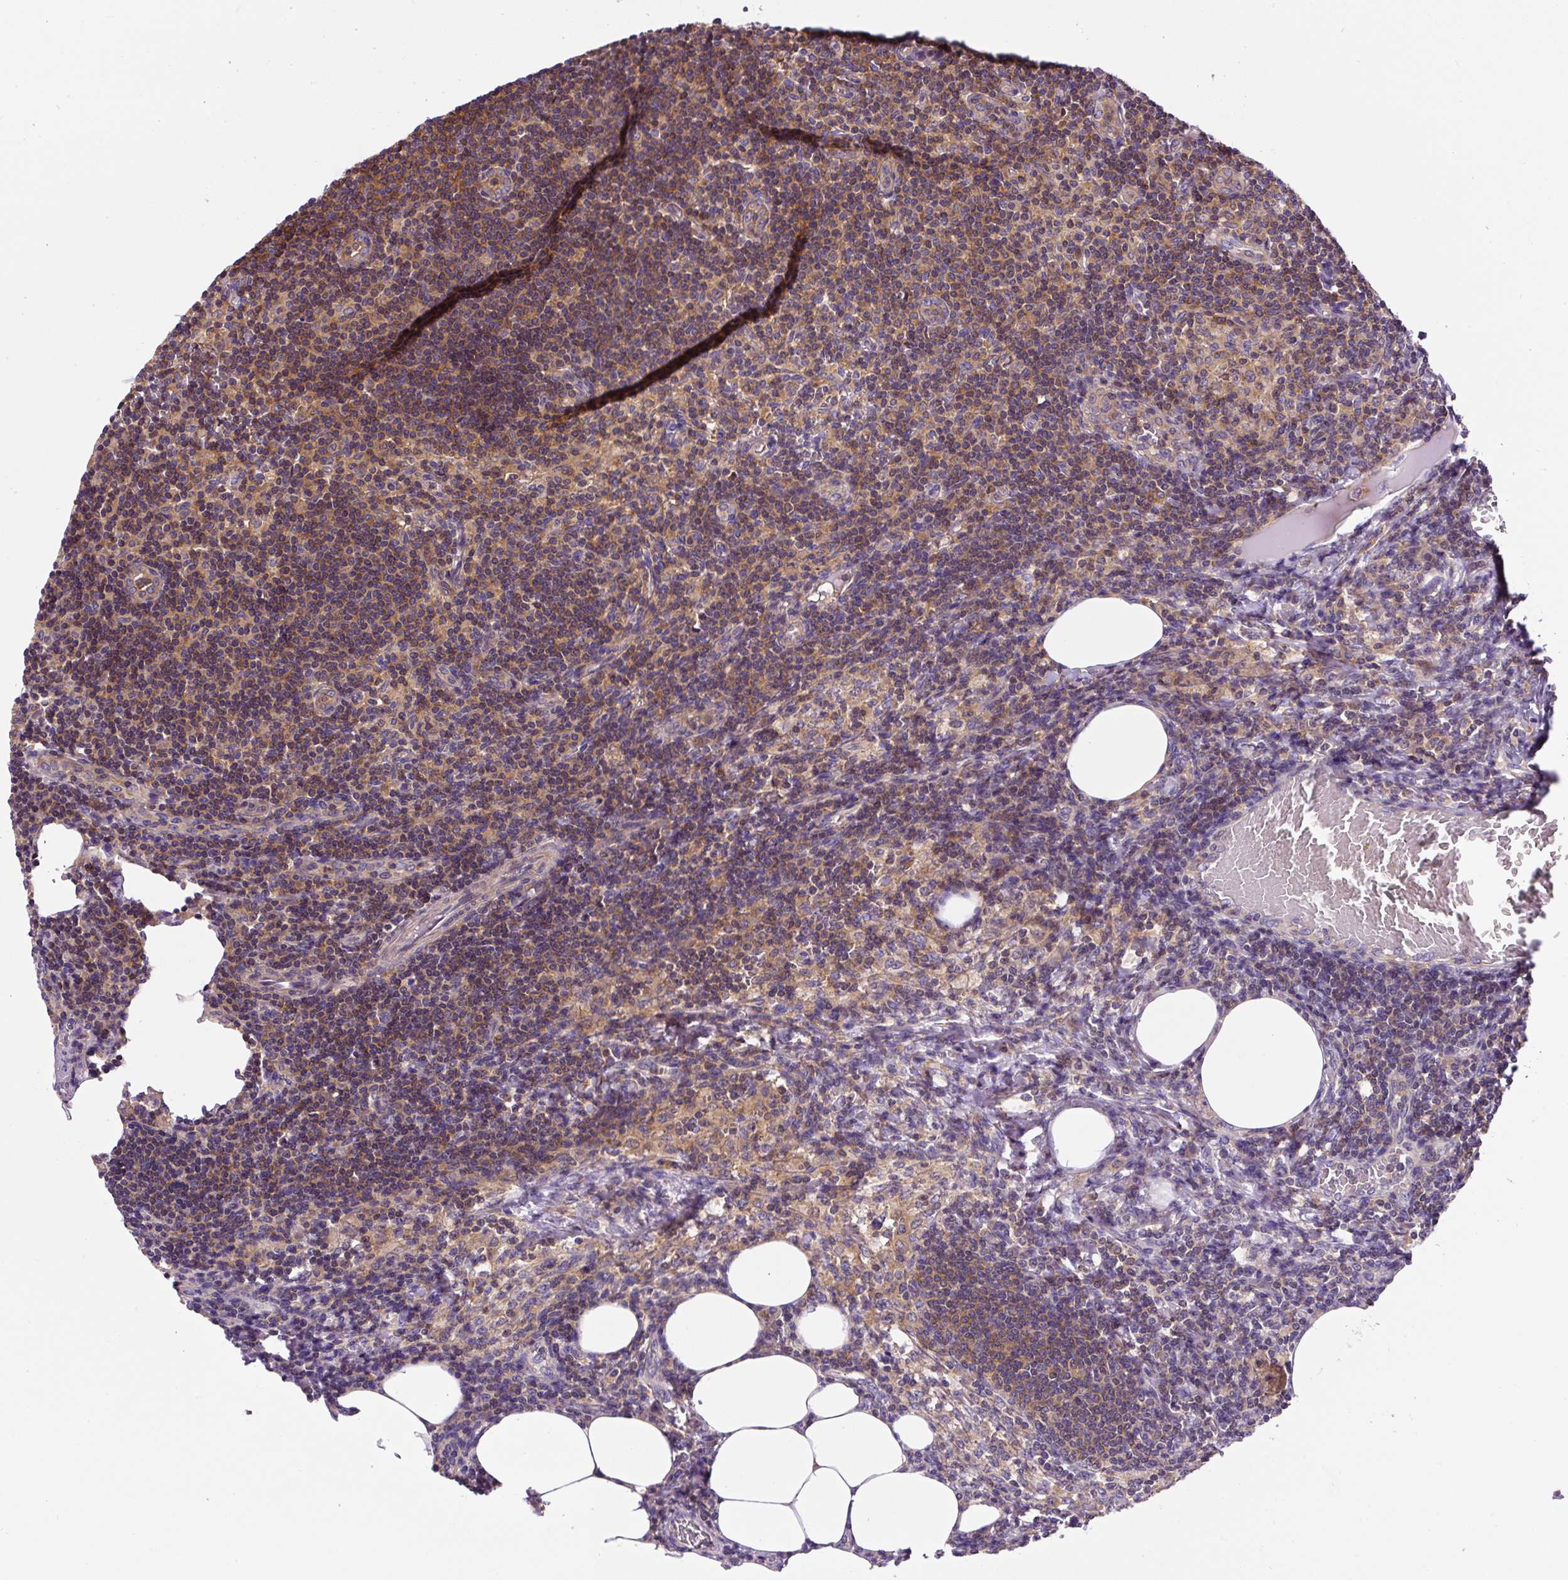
{"staining": {"intensity": "moderate", "quantity": ">75%", "location": "cytoplasmic/membranous"}, "tissue": "lymph node", "cell_type": "Germinal center cells", "image_type": "normal", "snomed": [{"axis": "morphology", "description": "Normal tissue, NOS"}, {"axis": "topography", "description": "Lymph node"}], "caption": "Moderate cytoplasmic/membranous staining is seen in about >75% of germinal center cells in benign lymph node.", "gene": "CCDC28A", "patient": {"sex": "female", "age": 59}}